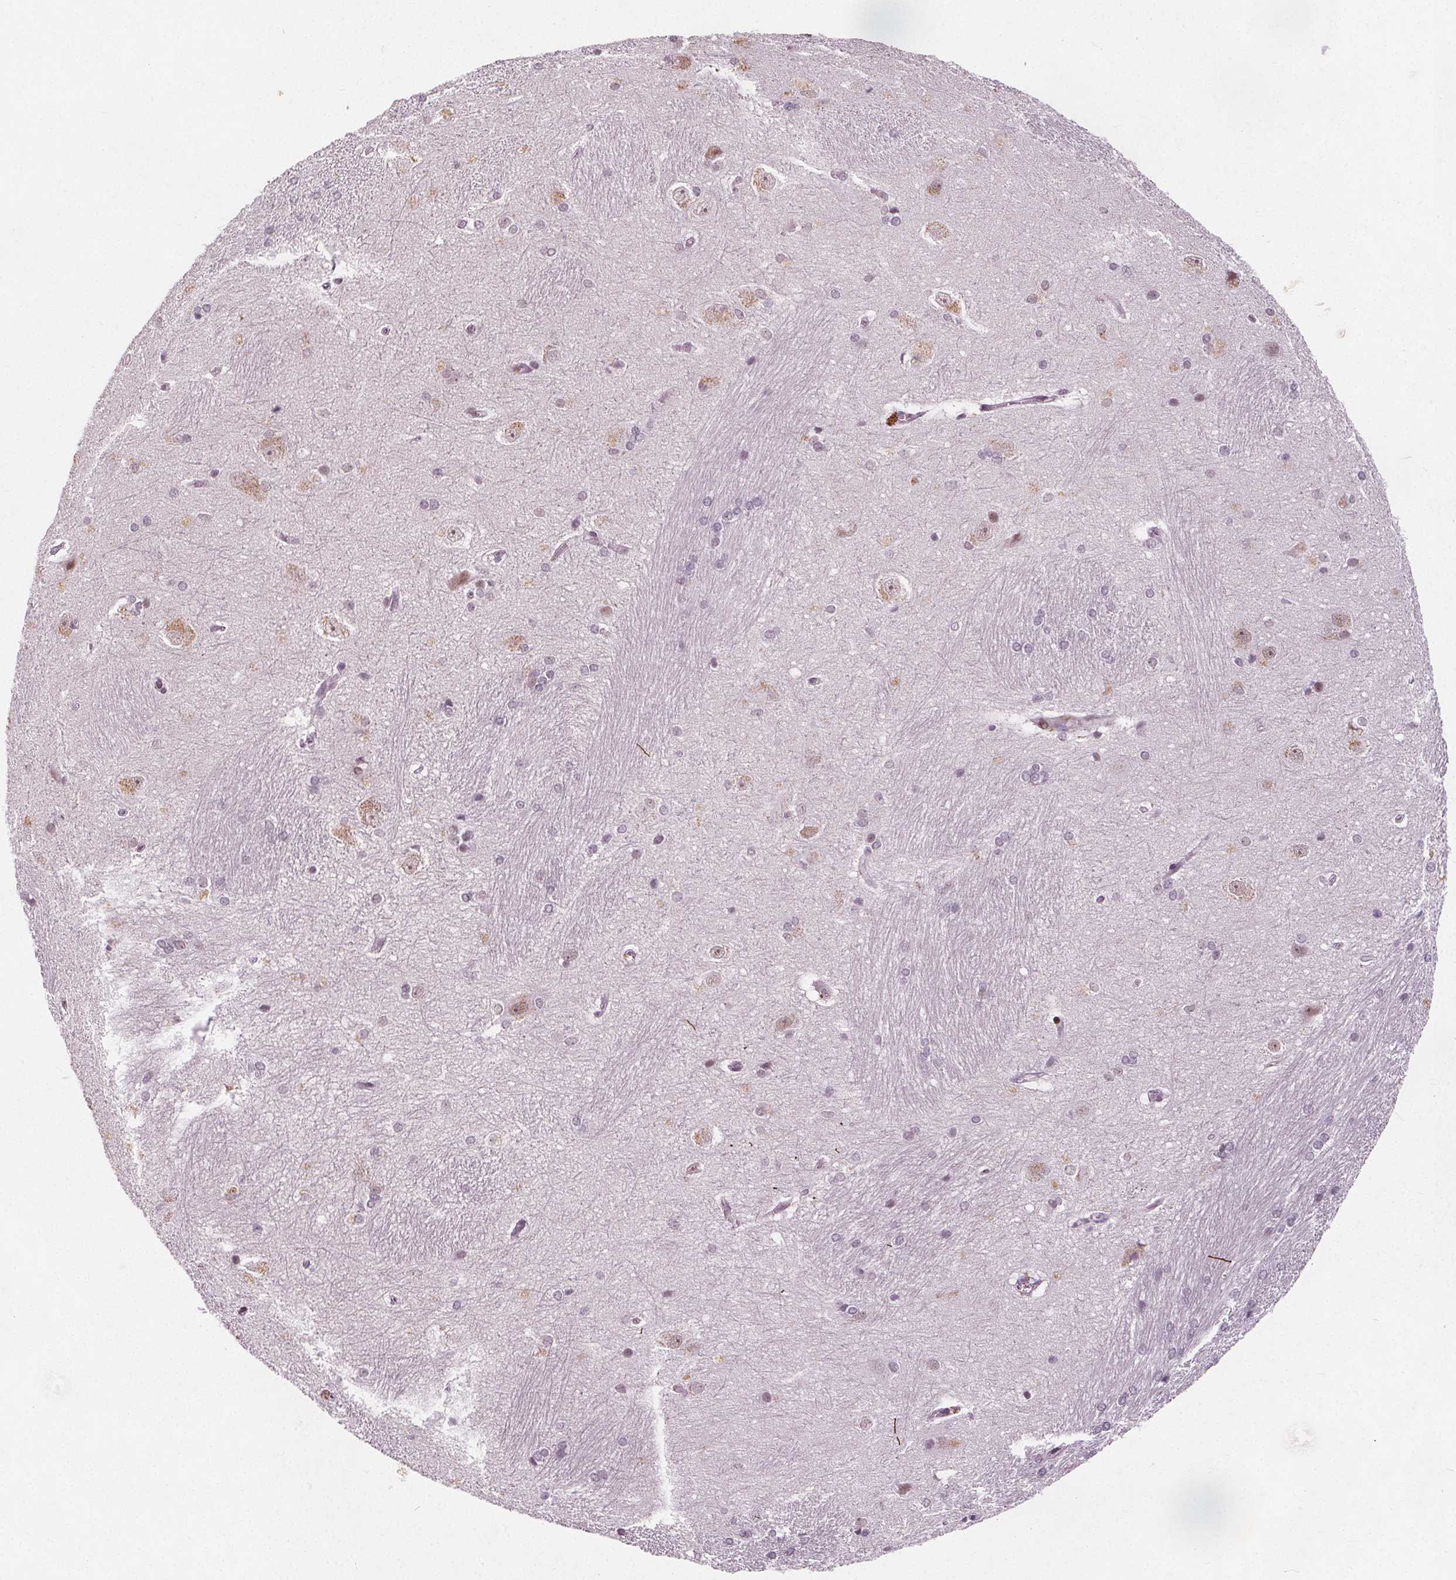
{"staining": {"intensity": "weak", "quantity": "<25%", "location": "nuclear"}, "tissue": "hippocampus", "cell_type": "Glial cells", "image_type": "normal", "snomed": [{"axis": "morphology", "description": "Normal tissue, NOS"}, {"axis": "topography", "description": "Cerebral cortex"}, {"axis": "topography", "description": "Hippocampus"}], "caption": "A histopathology image of hippocampus stained for a protein shows no brown staining in glial cells. (Immunohistochemistry (ihc), brightfield microscopy, high magnification).", "gene": "TAF6L", "patient": {"sex": "female", "age": 19}}